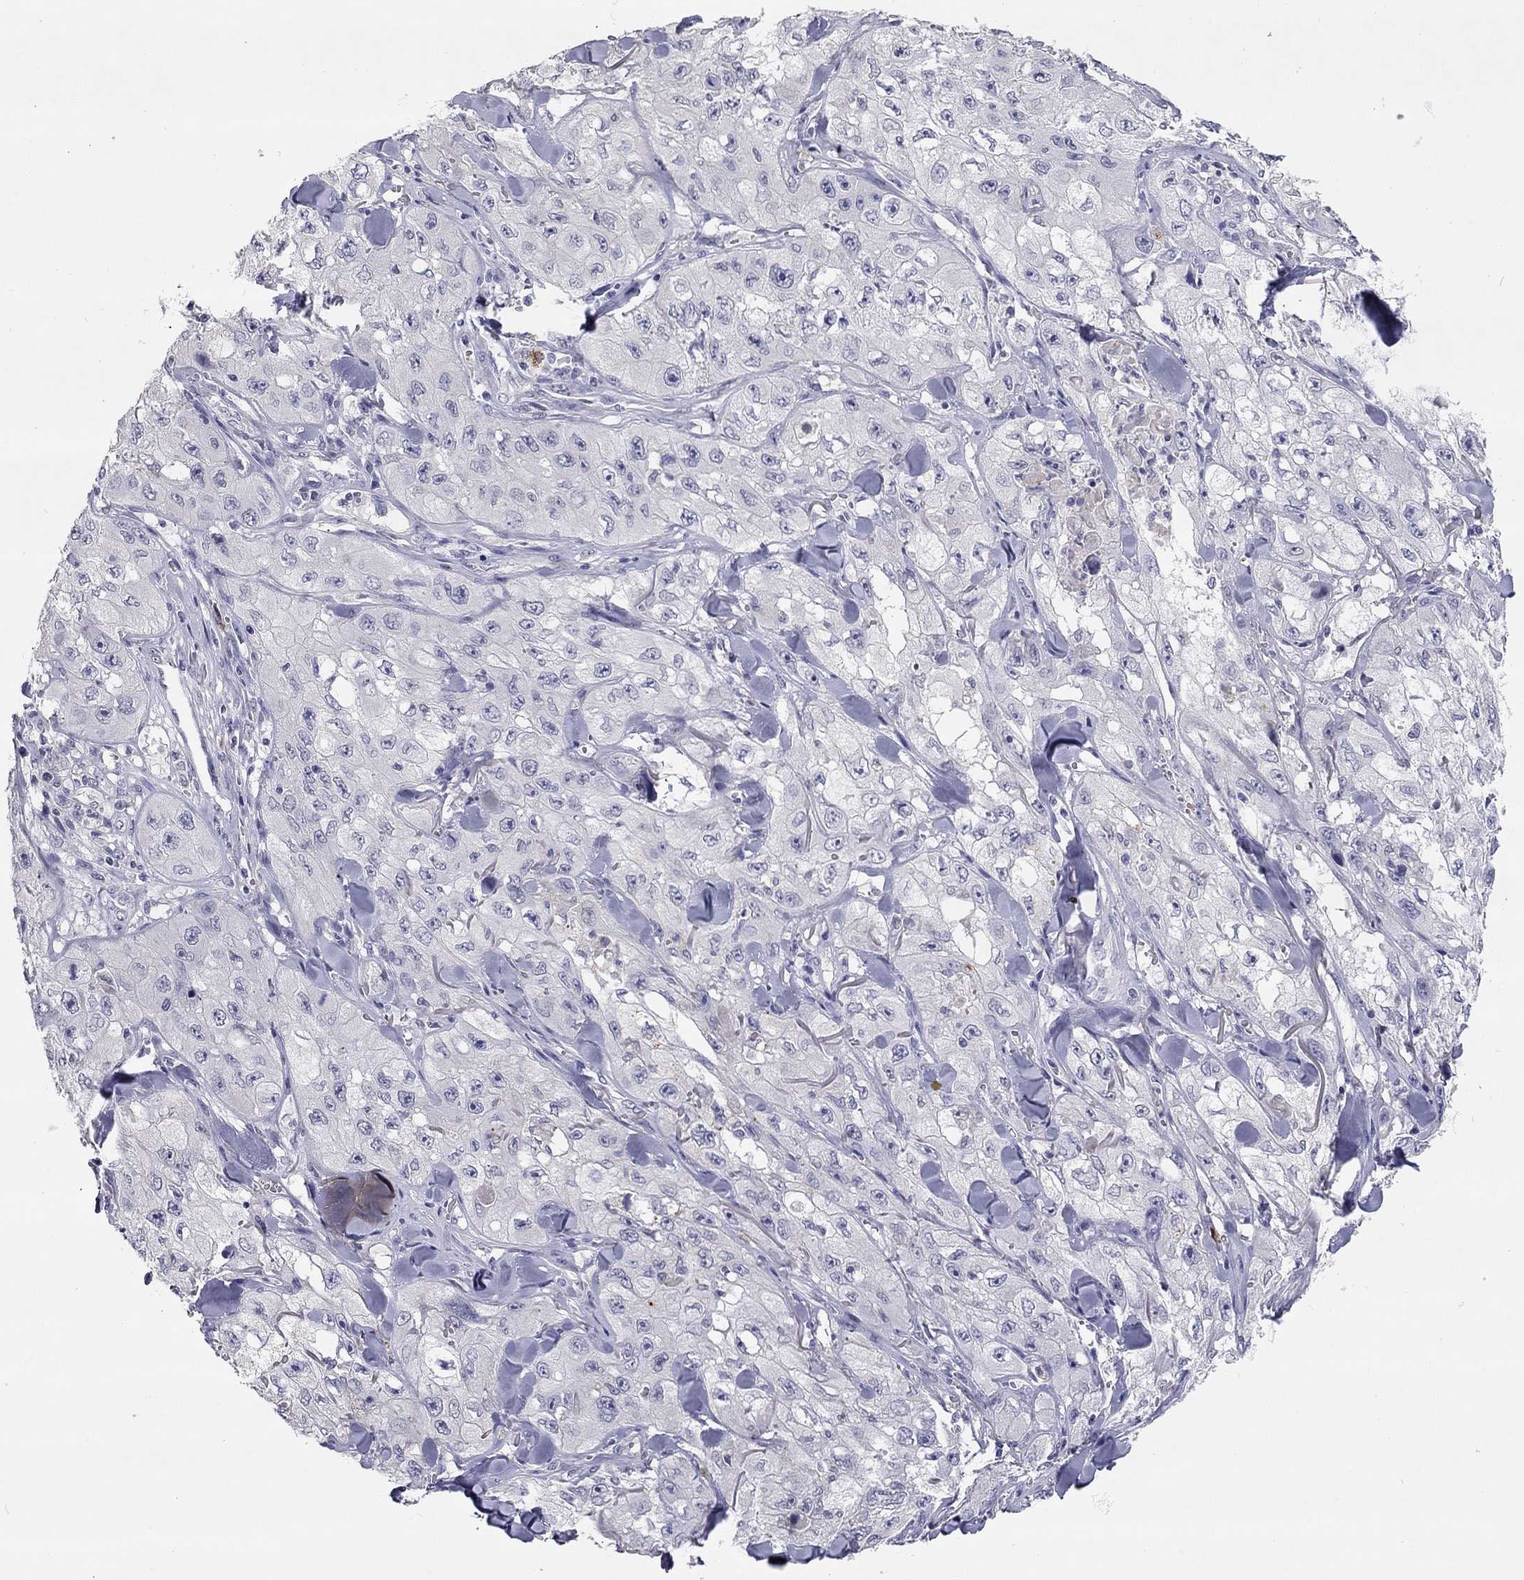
{"staining": {"intensity": "negative", "quantity": "none", "location": "none"}, "tissue": "skin cancer", "cell_type": "Tumor cells", "image_type": "cancer", "snomed": [{"axis": "morphology", "description": "Squamous cell carcinoma, NOS"}, {"axis": "topography", "description": "Skin"}, {"axis": "topography", "description": "Subcutis"}], "caption": "DAB (3,3'-diaminobenzidine) immunohistochemical staining of skin cancer (squamous cell carcinoma) exhibits no significant staining in tumor cells.", "gene": "SCARB1", "patient": {"sex": "male", "age": 73}}